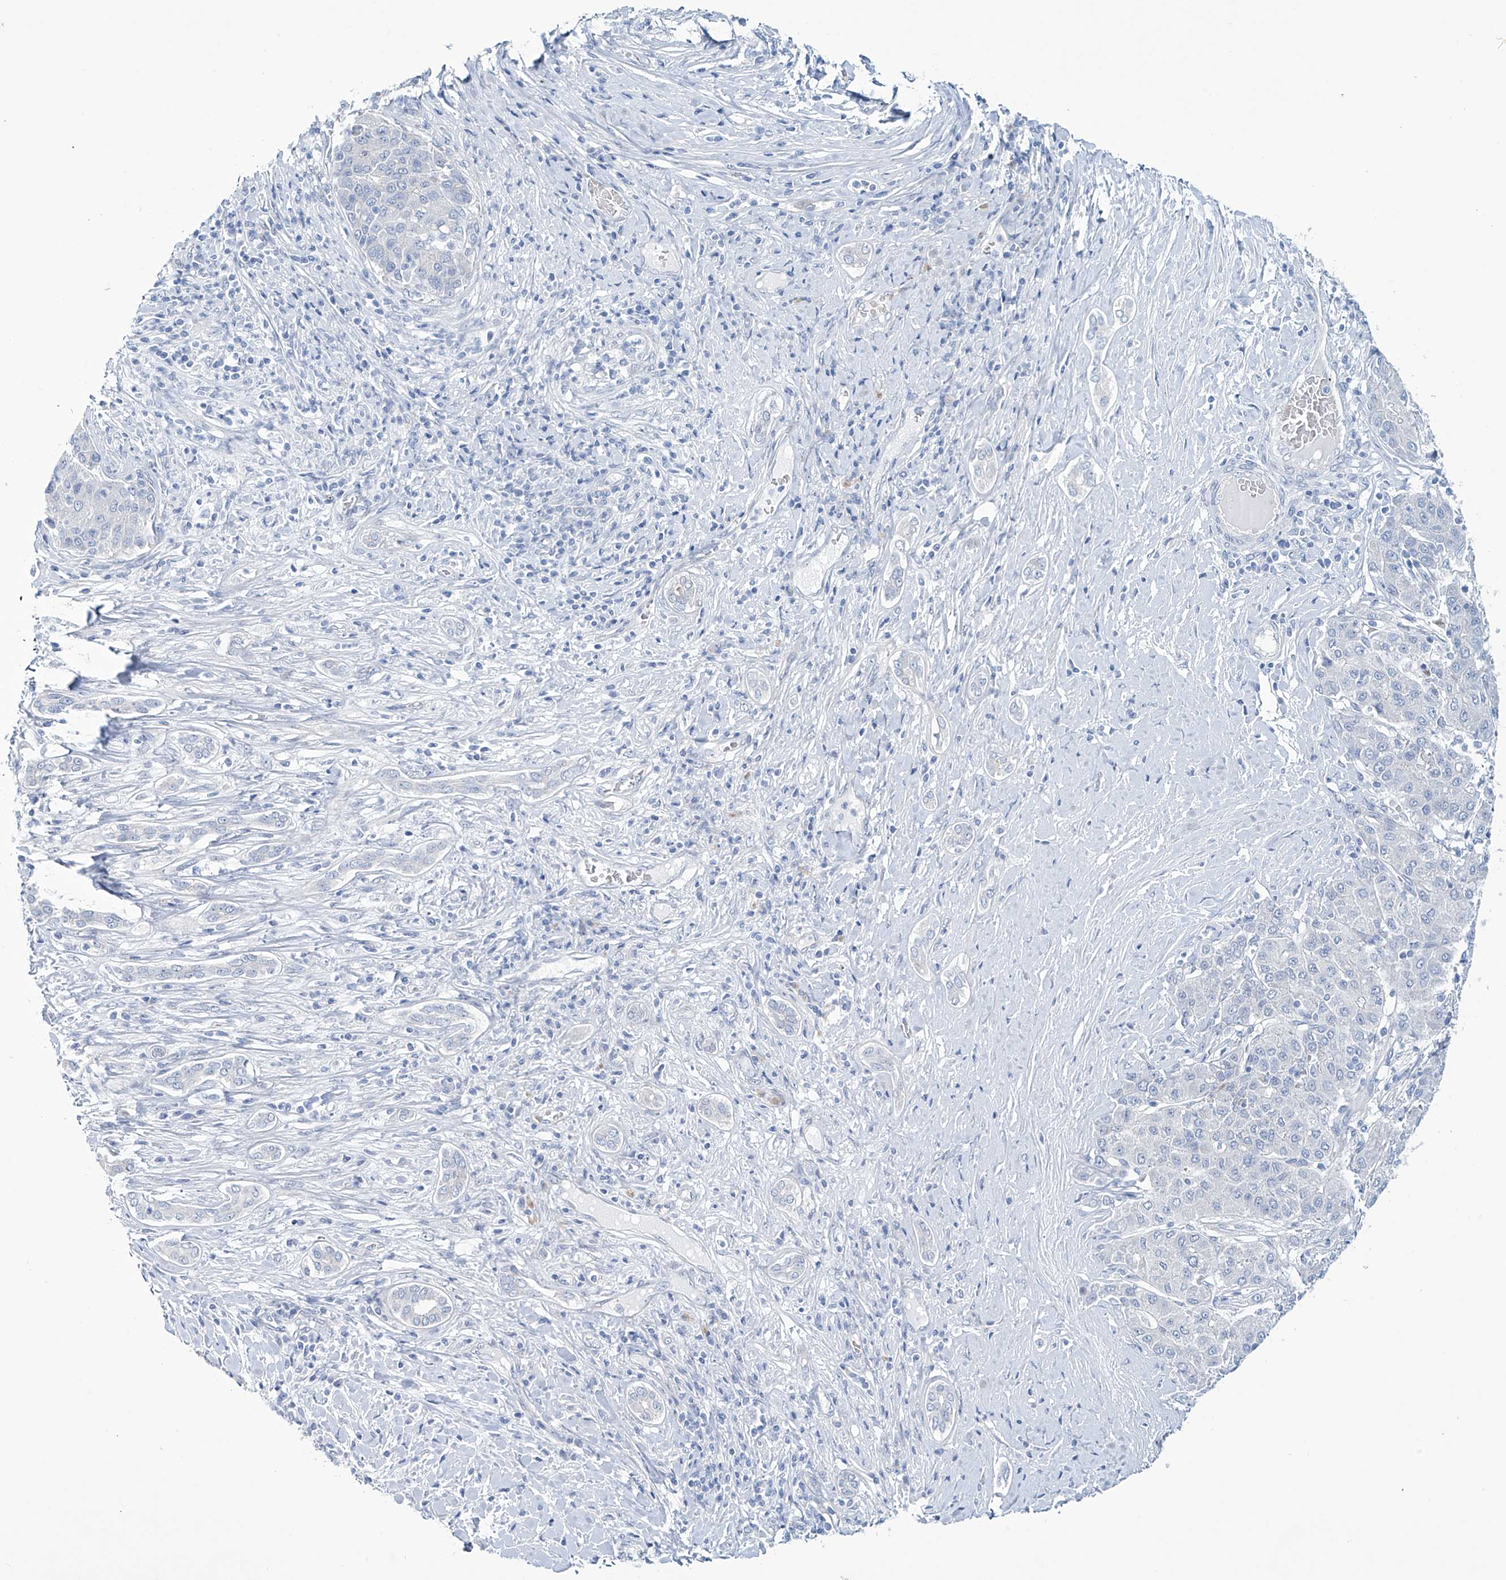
{"staining": {"intensity": "negative", "quantity": "none", "location": "none"}, "tissue": "liver cancer", "cell_type": "Tumor cells", "image_type": "cancer", "snomed": [{"axis": "morphology", "description": "Carcinoma, Hepatocellular, NOS"}, {"axis": "topography", "description": "Liver"}], "caption": "Tumor cells are negative for protein expression in human liver cancer. (Immunohistochemistry (ihc), brightfield microscopy, high magnification).", "gene": "TRIM60", "patient": {"sex": "male", "age": 65}}